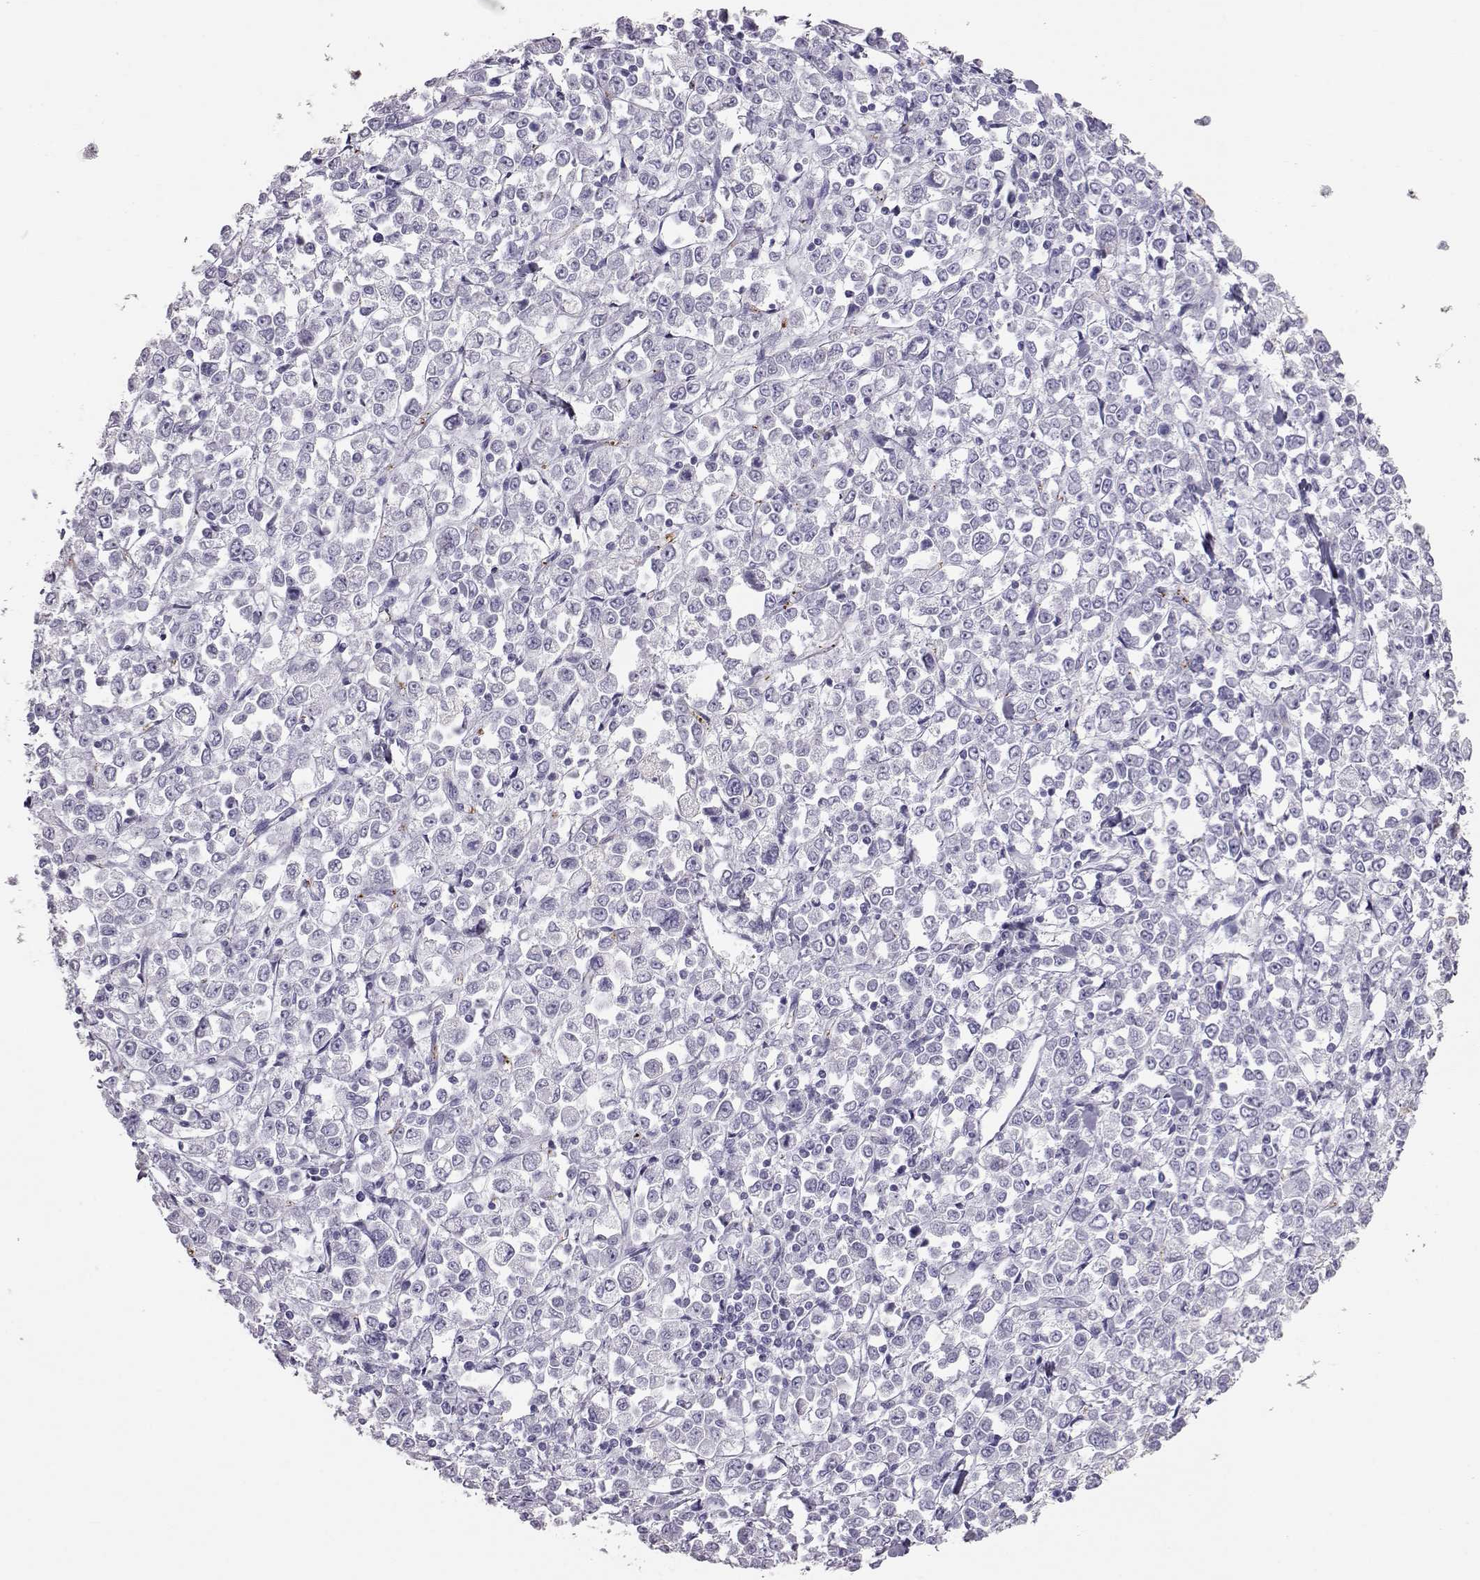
{"staining": {"intensity": "negative", "quantity": "none", "location": "none"}, "tissue": "stomach cancer", "cell_type": "Tumor cells", "image_type": "cancer", "snomed": [{"axis": "morphology", "description": "Adenocarcinoma, NOS"}, {"axis": "topography", "description": "Stomach, upper"}], "caption": "DAB immunohistochemical staining of stomach adenocarcinoma shows no significant positivity in tumor cells. Nuclei are stained in blue.", "gene": "RD3", "patient": {"sex": "male", "age": 70}}